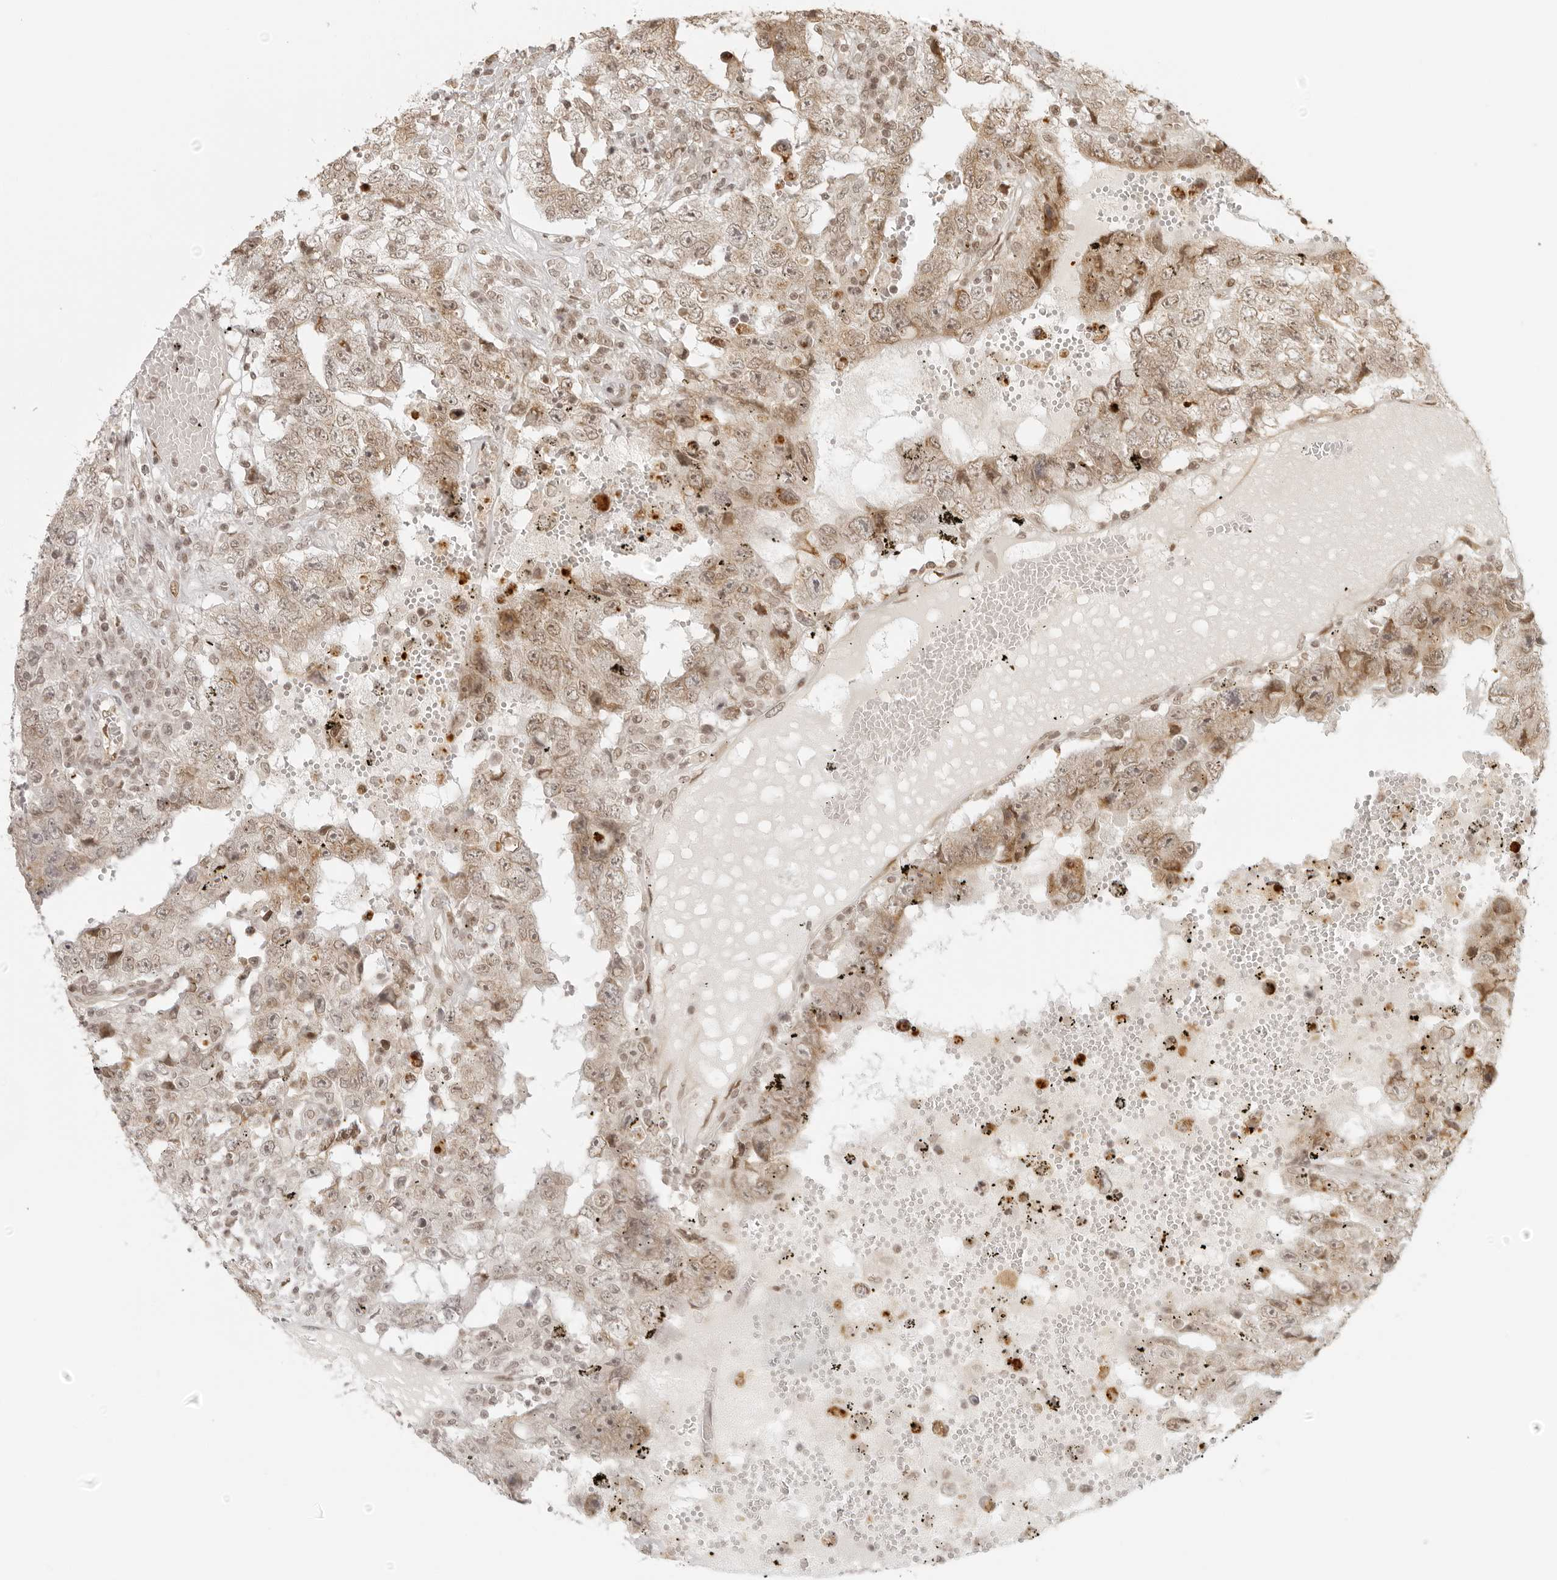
{"staining": {"intensity": "weak", "quantity": ">75%", "location": "cytoplasmic/membranous,nuclear"}, "tissue": "testis cancer", "cell_type": "Tumor cells", "image_type": "cancer", "snomed": [{"axis": "morphology", "description": "Carcinoma, Embryonal, NOS"}, {"axis": "topography", "description": "Testis"}], "caption": "Human testis cancer (embryonal carcinoma) stained for a protein (brown) reveals weak cytoplasmic/membranous and nuclear positive staining in approximately >75% of tumor cells.", "gene": "ZNF407", "patient": {"sex": "male", "age": 26}}